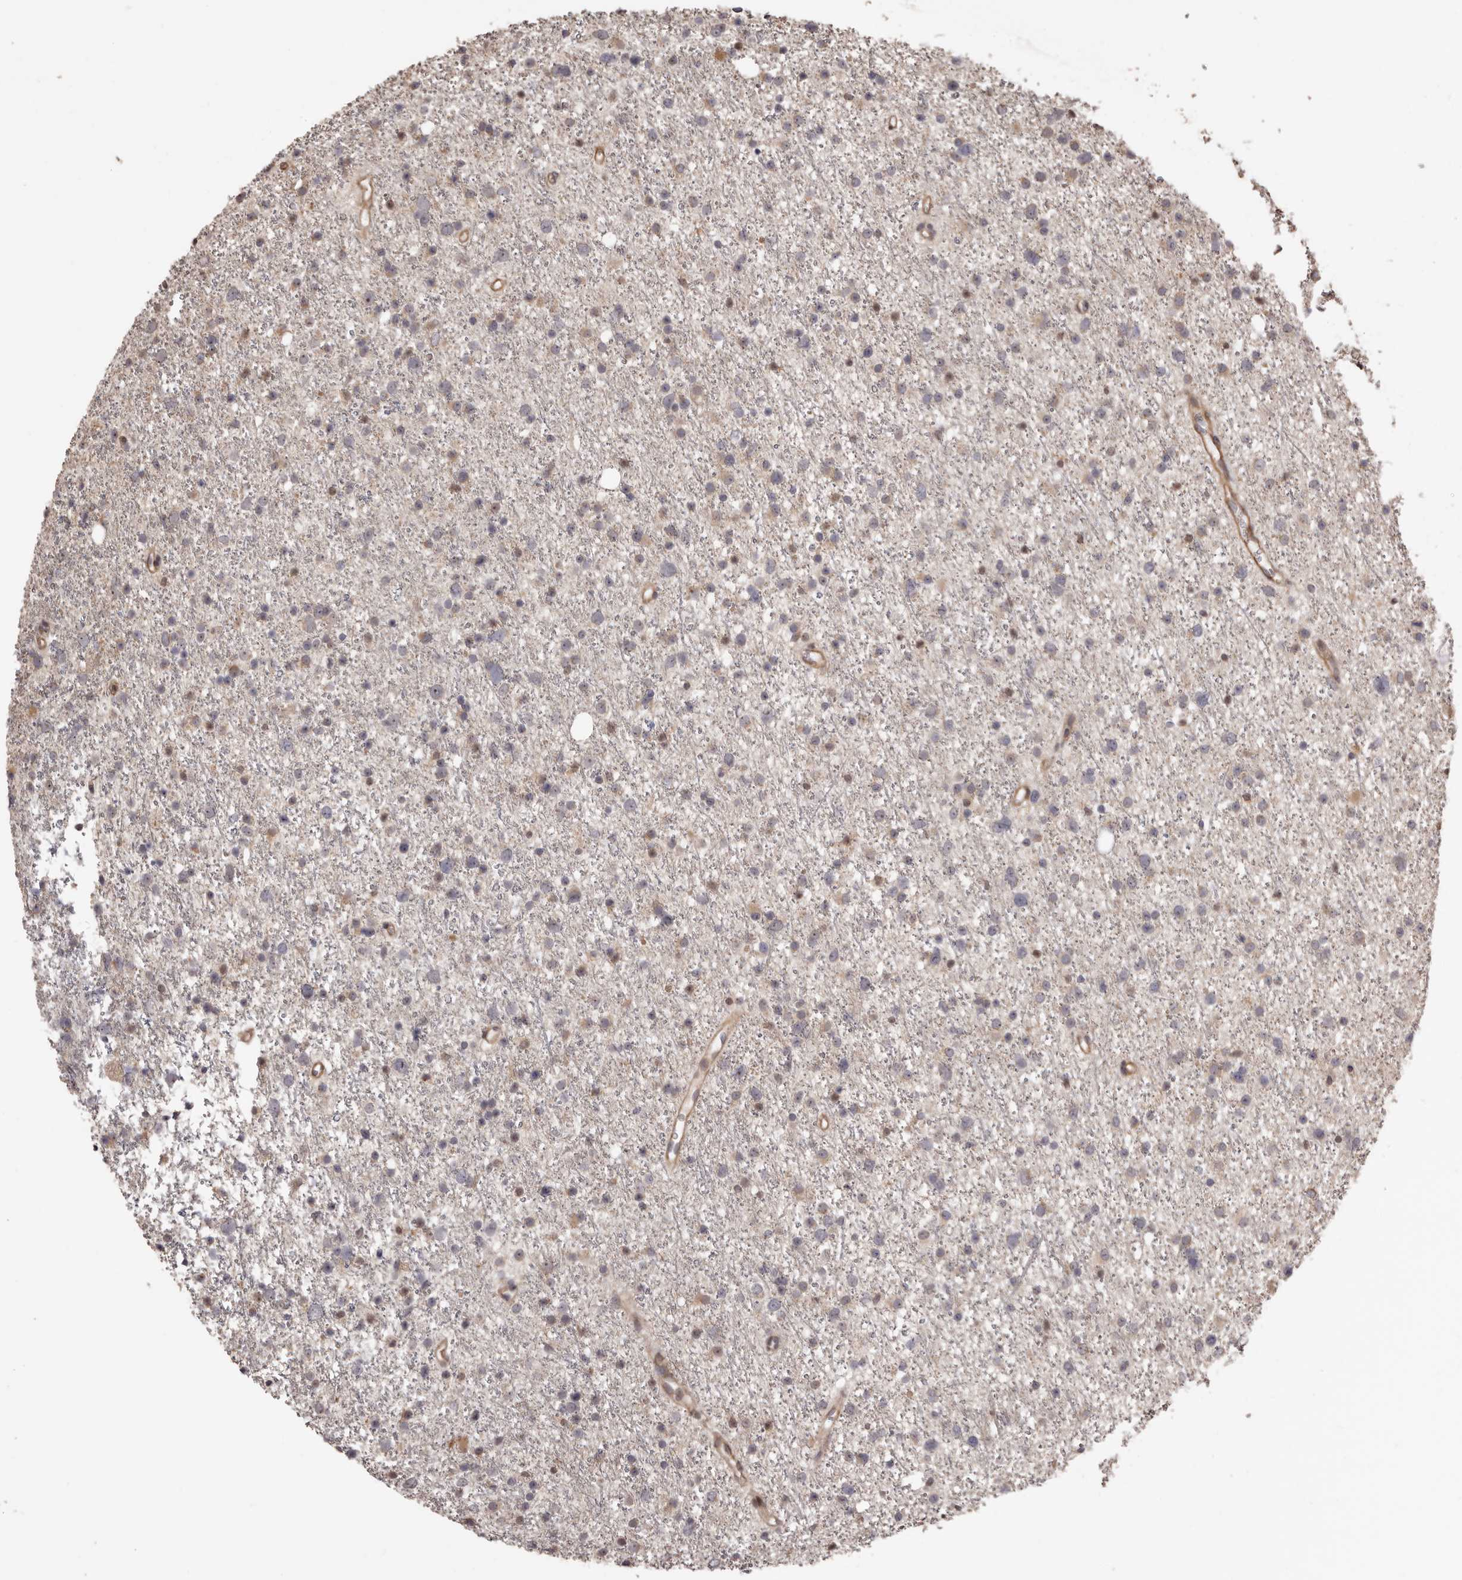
{"staining": {"intensity": "weak", "quantity": "<25%", "location": "cytoplasmic/membranous"}, "tissue": "glioma", "cell_type": "Tumor cells", "image_type": "cancer", "snomed": [{"axis": "morphology", "description": "Glioma, malignant, Low grade"}, {"axis": "topography", "description": "Cerebral cortex"}], "caption": "High power microscopy micrograph of an immunohistochemistry micrograph of malignant low-grade glioma, revealing no significant expression in tumor cells.", "gene": "ZCCHC7", "patient": {"sex": "female", "age": 39}}